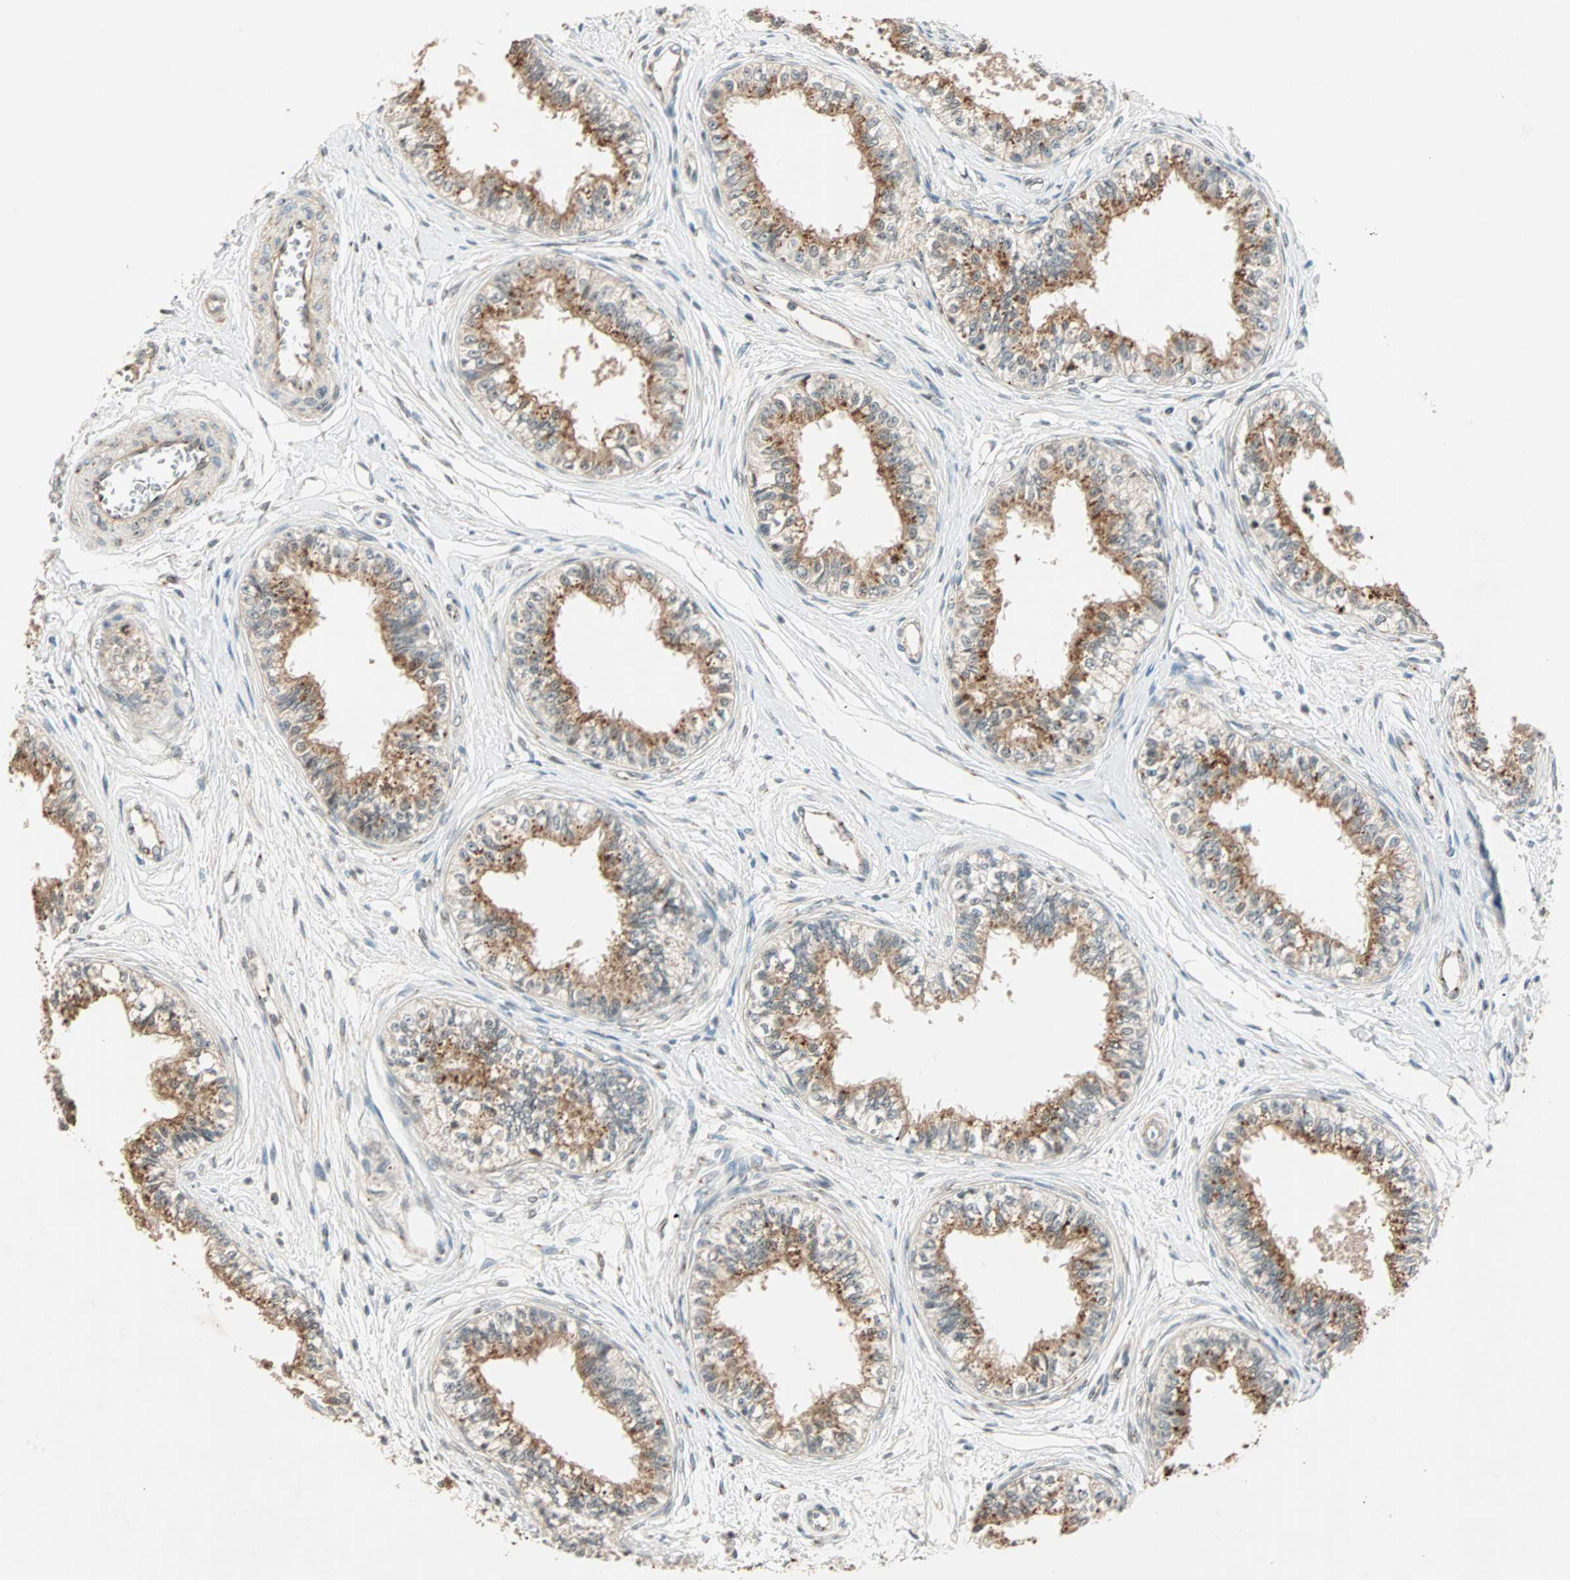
{"staining": {"intensity": "moderate", "quantity": "25%-75%", "location": "cytoplasmic/membranous,nuclear"}, "tissue": "epididymis", "cell_type": "Glandular cells", "image_type": "normal", "snomed": [{"axis": "morphology", "description": "Normal tissue, NOS"}, {"axis": "morphology", "description": "Adenocarcinoma, metastatic, NOS"}, {"axis": "topography", "description": "Testis"}, {"axis": "topography", "description": "Epididymis"}], "caption": "This histopathology image displays unremarkable epididymis stained with immunohistochemistry to label a protein in brown. The cytoplasmic/membranous,nuclear of glandular cells show moderate positivity for the protein. Nuclei are counter-stained blue.", "gene": "PRDM2", "patient": {"sex": "male", "age": 26}}